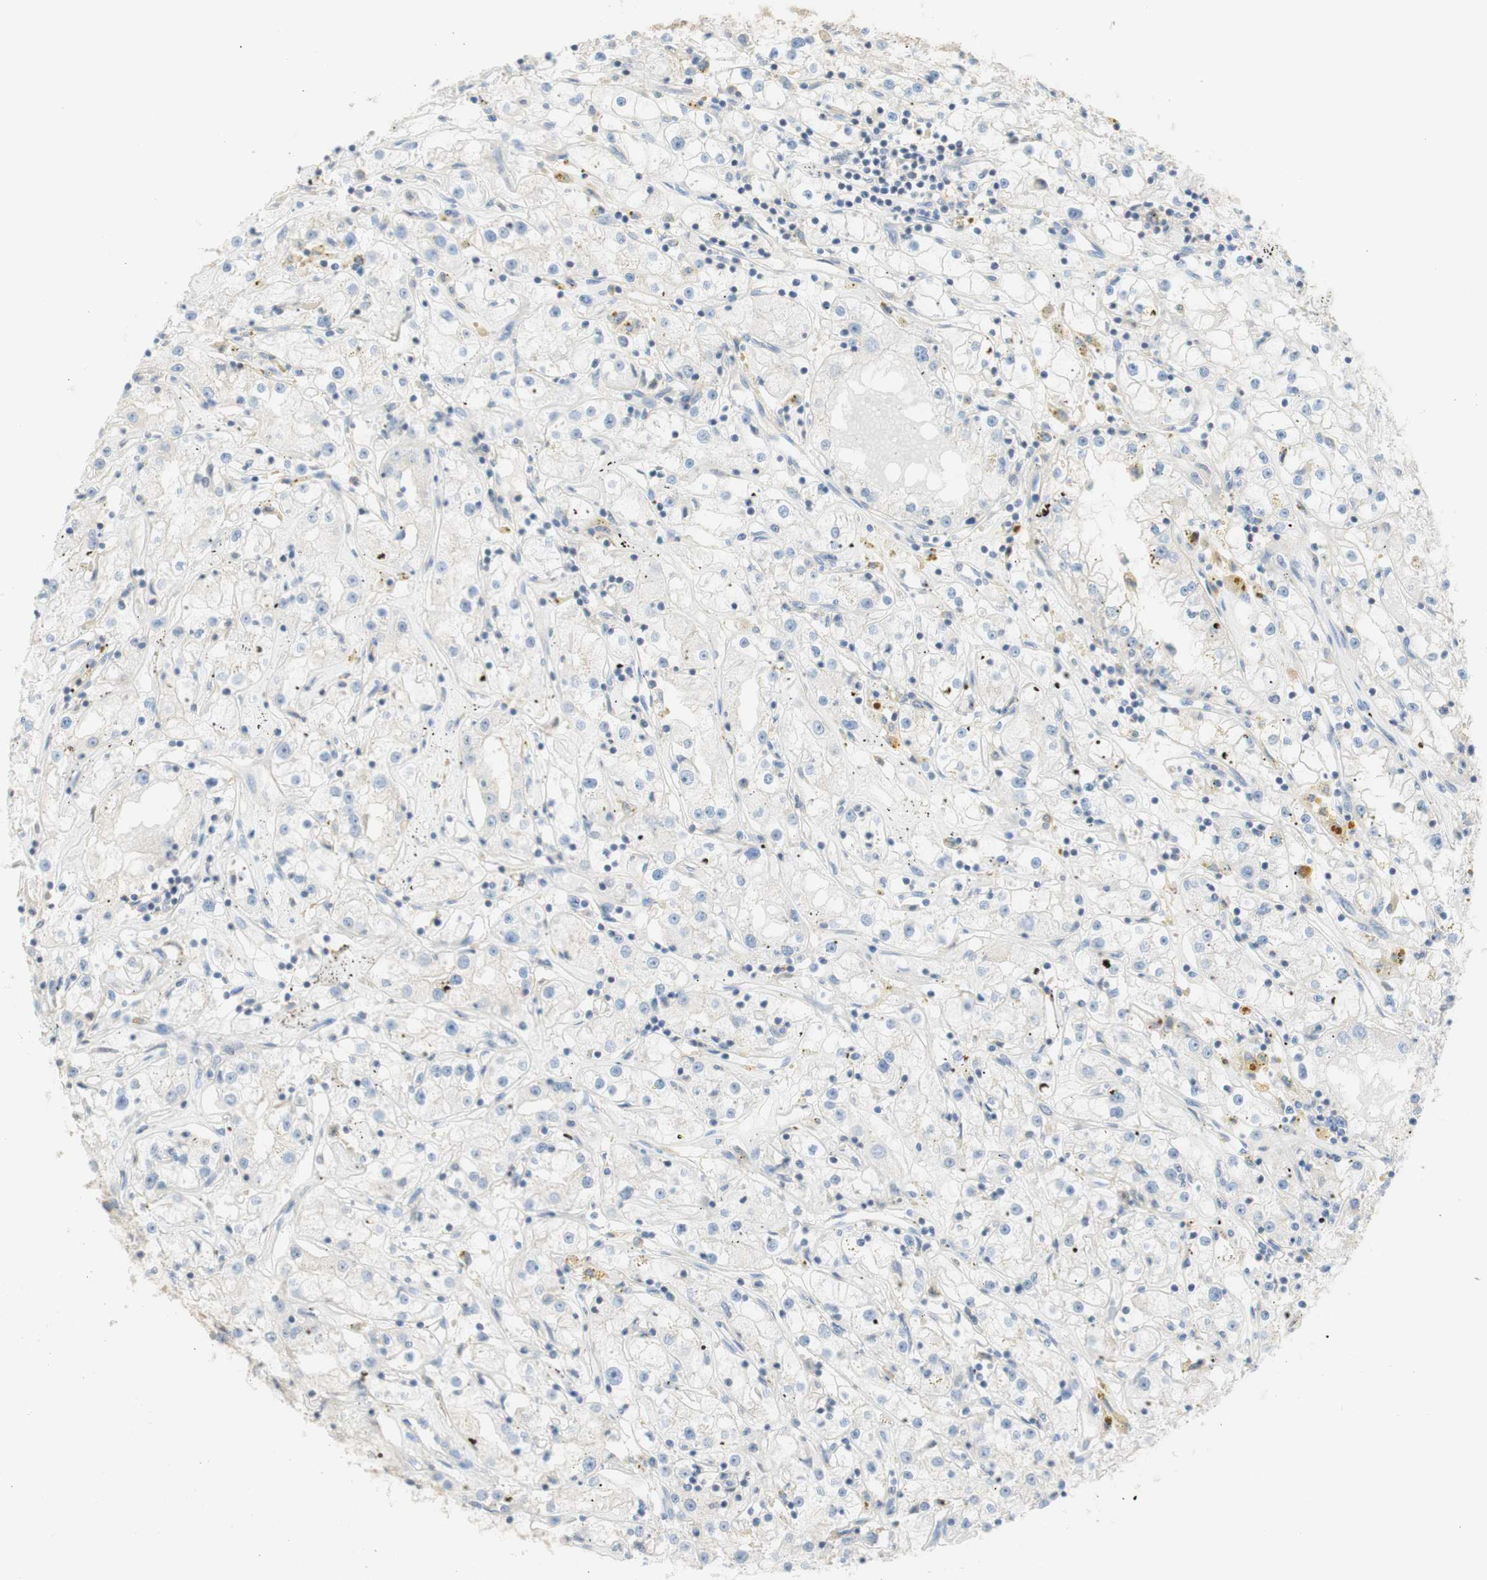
{"staining": {"intensity": "negative", "quantity": "none", "location": "none"}, "tissue": "renal cancer", "cell_type": "Tumor cells", "image_type": "cancer", "snomed": [{"axis": "morphology", "description": "Adenocarcinoma, NOS"}, {"axis": "topography", "description": "Kidney"}], "caption": "A micrograph of human renal adenocarcinoma is negative for staining in tumor cells. Nuclei are stained in blue.", "gene": "ATP2B1", "patient": {"sex": "male", "age": 56}}